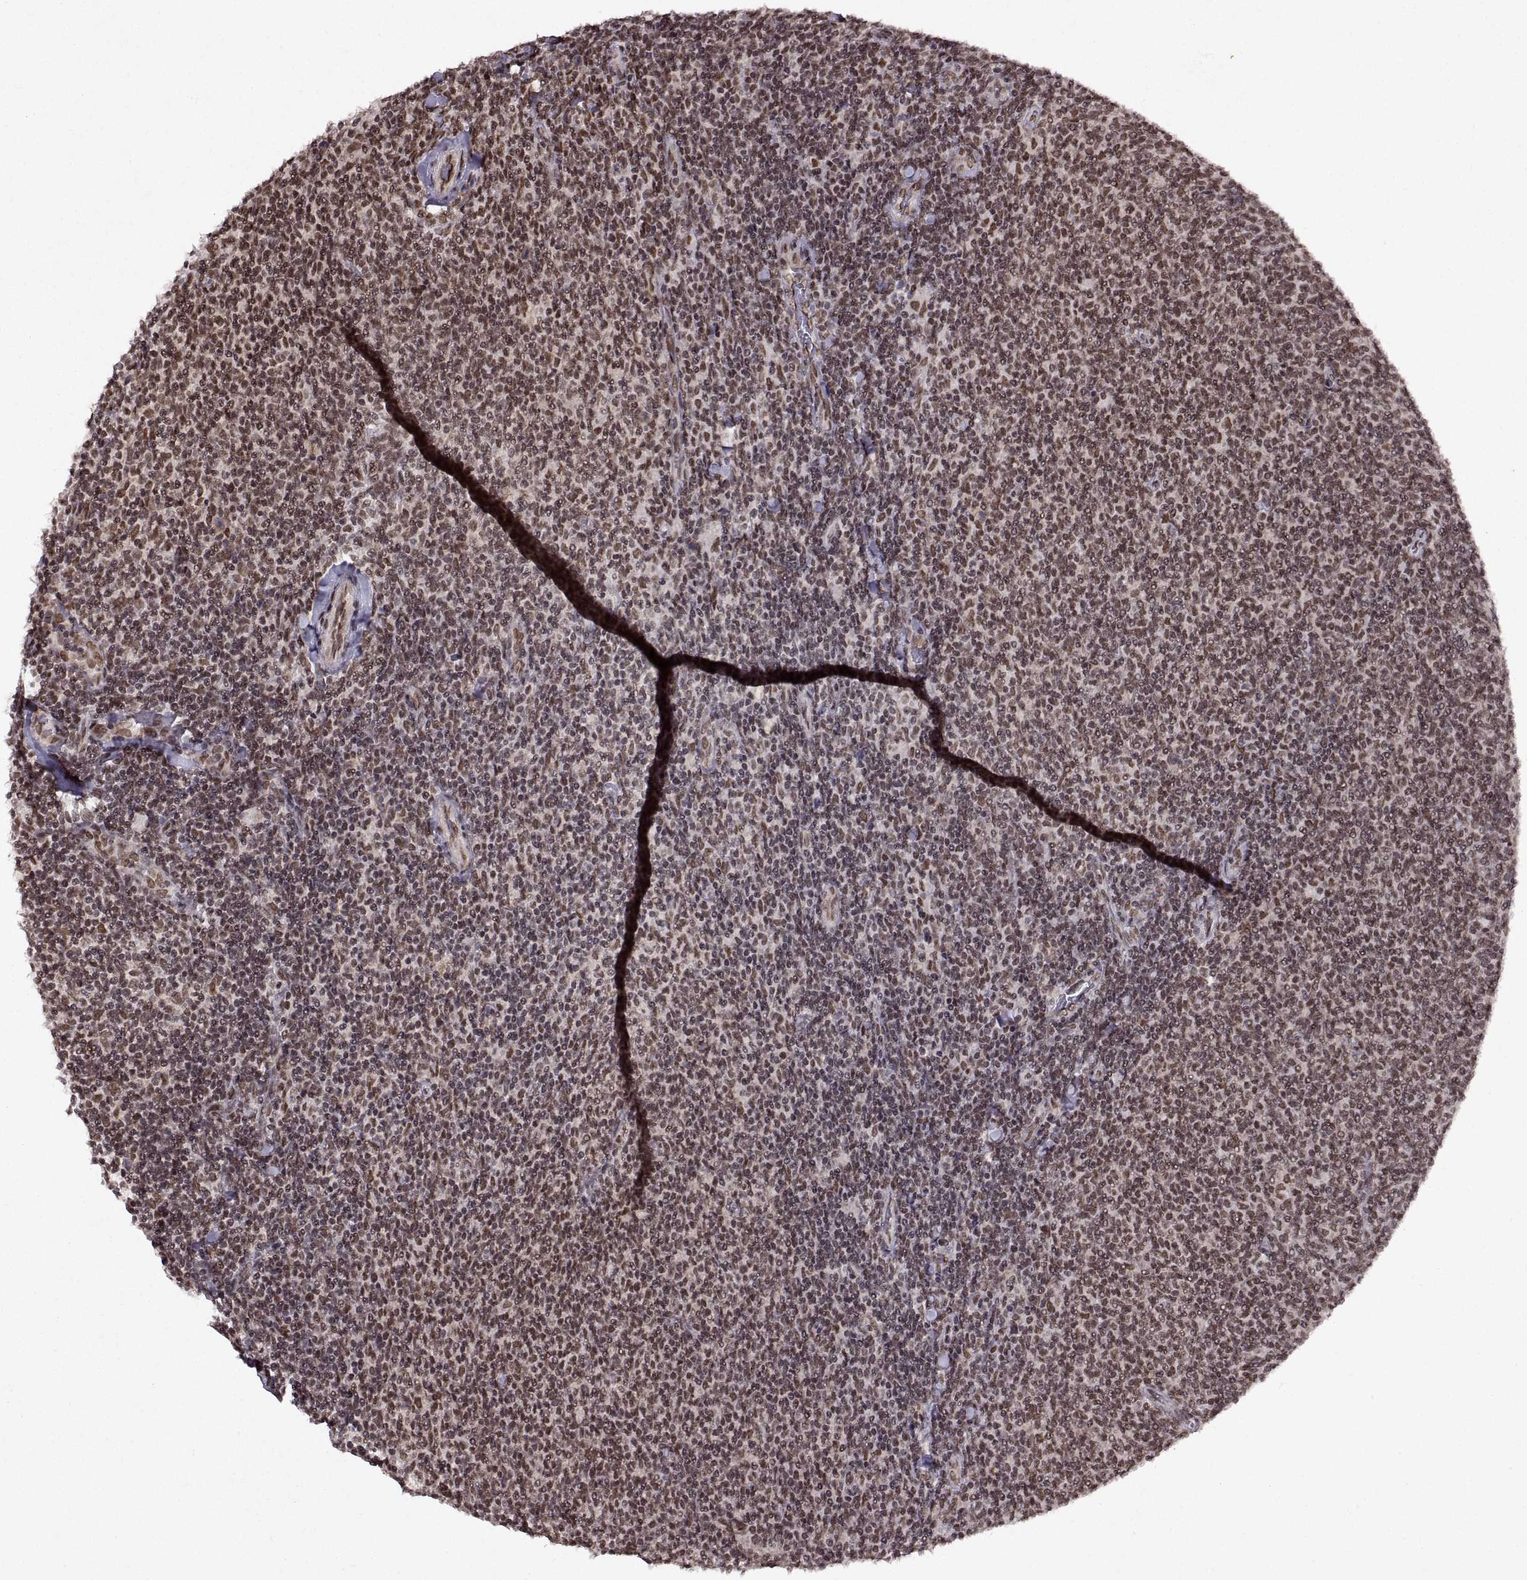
{"staining": {"intensity": "moderate", "quantity": ">75%", "location": "nuclear"}, "tissue": "lymphoma", "cell_type": "Tumor cells", "image_type": "cancer", "snomed": [{"axis": "morphology", "description": "Malignant lymphoma, non-Hodgkin's type, Low grade"}, {"axis": "topography", "description": "Lymph node"}], "caption": "IHC photomicrograph of lymphoma stained for a protein (brown), which shows medium levels of moderate nuclear positivity in approximately >75% of tumor cells.", "gene": "MT1E", "patient": {"sex": "male", "age": 52}}